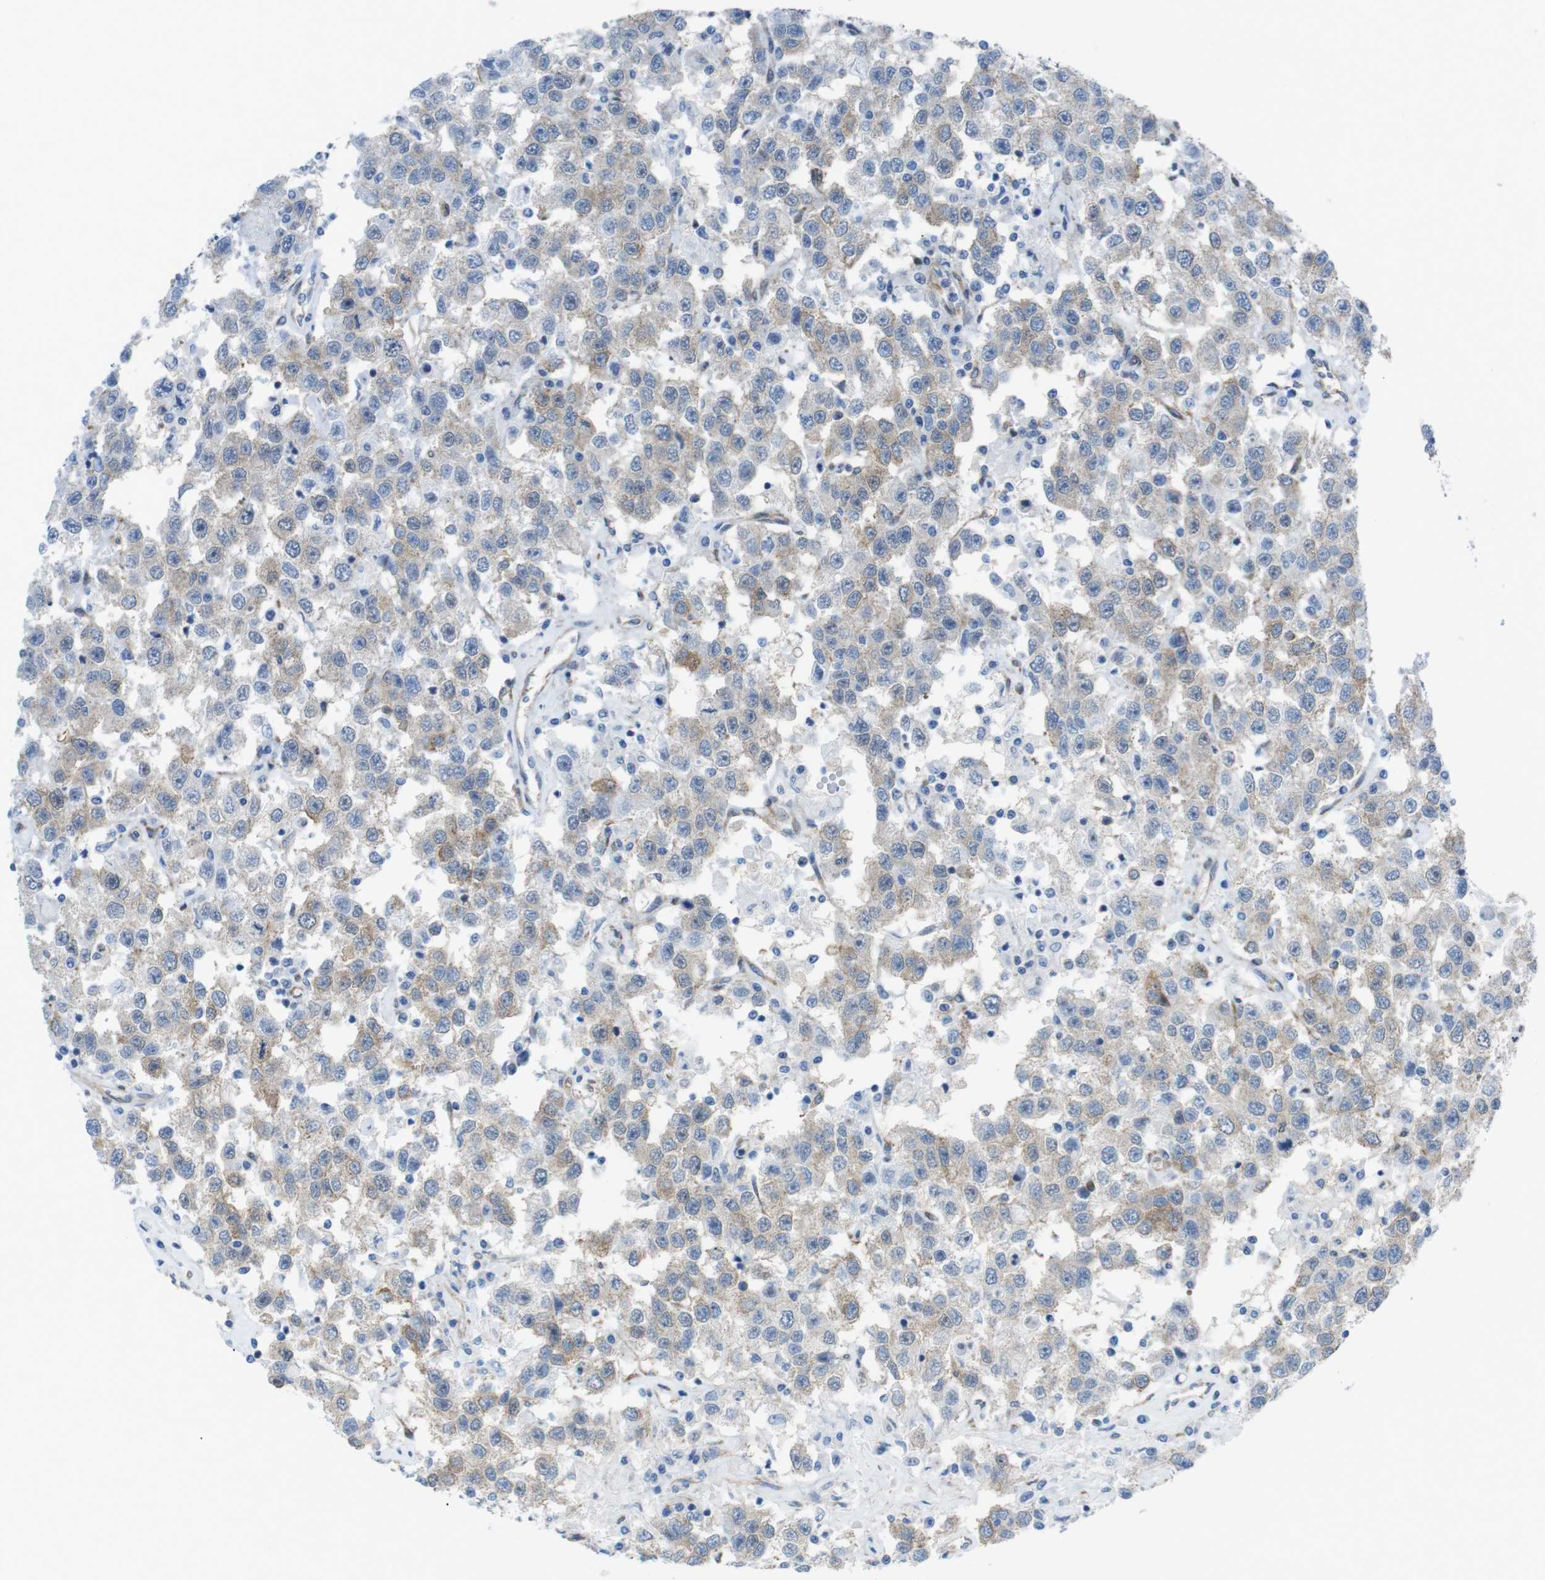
{"staining": {"intensity": "weak", "quantity": ">75%", "location": "cytoplasmic/membranous"}, "tissue": "testis cancer", "cell_type": "Tumor cells", "image_type": "cancer", "snomed": [{"axis": "morphology", "description": "Seminoma, NOS"}, {"axis": "topography", "description": "Testis"}], "caption": "Human testis seminoma stained with a brown dye exhibits weak cytoplasmic/membranous positive staining in about >75% of tumor cells.", "gene": "DIAPH2", "patient": {"sex": "male", "age": 41}}